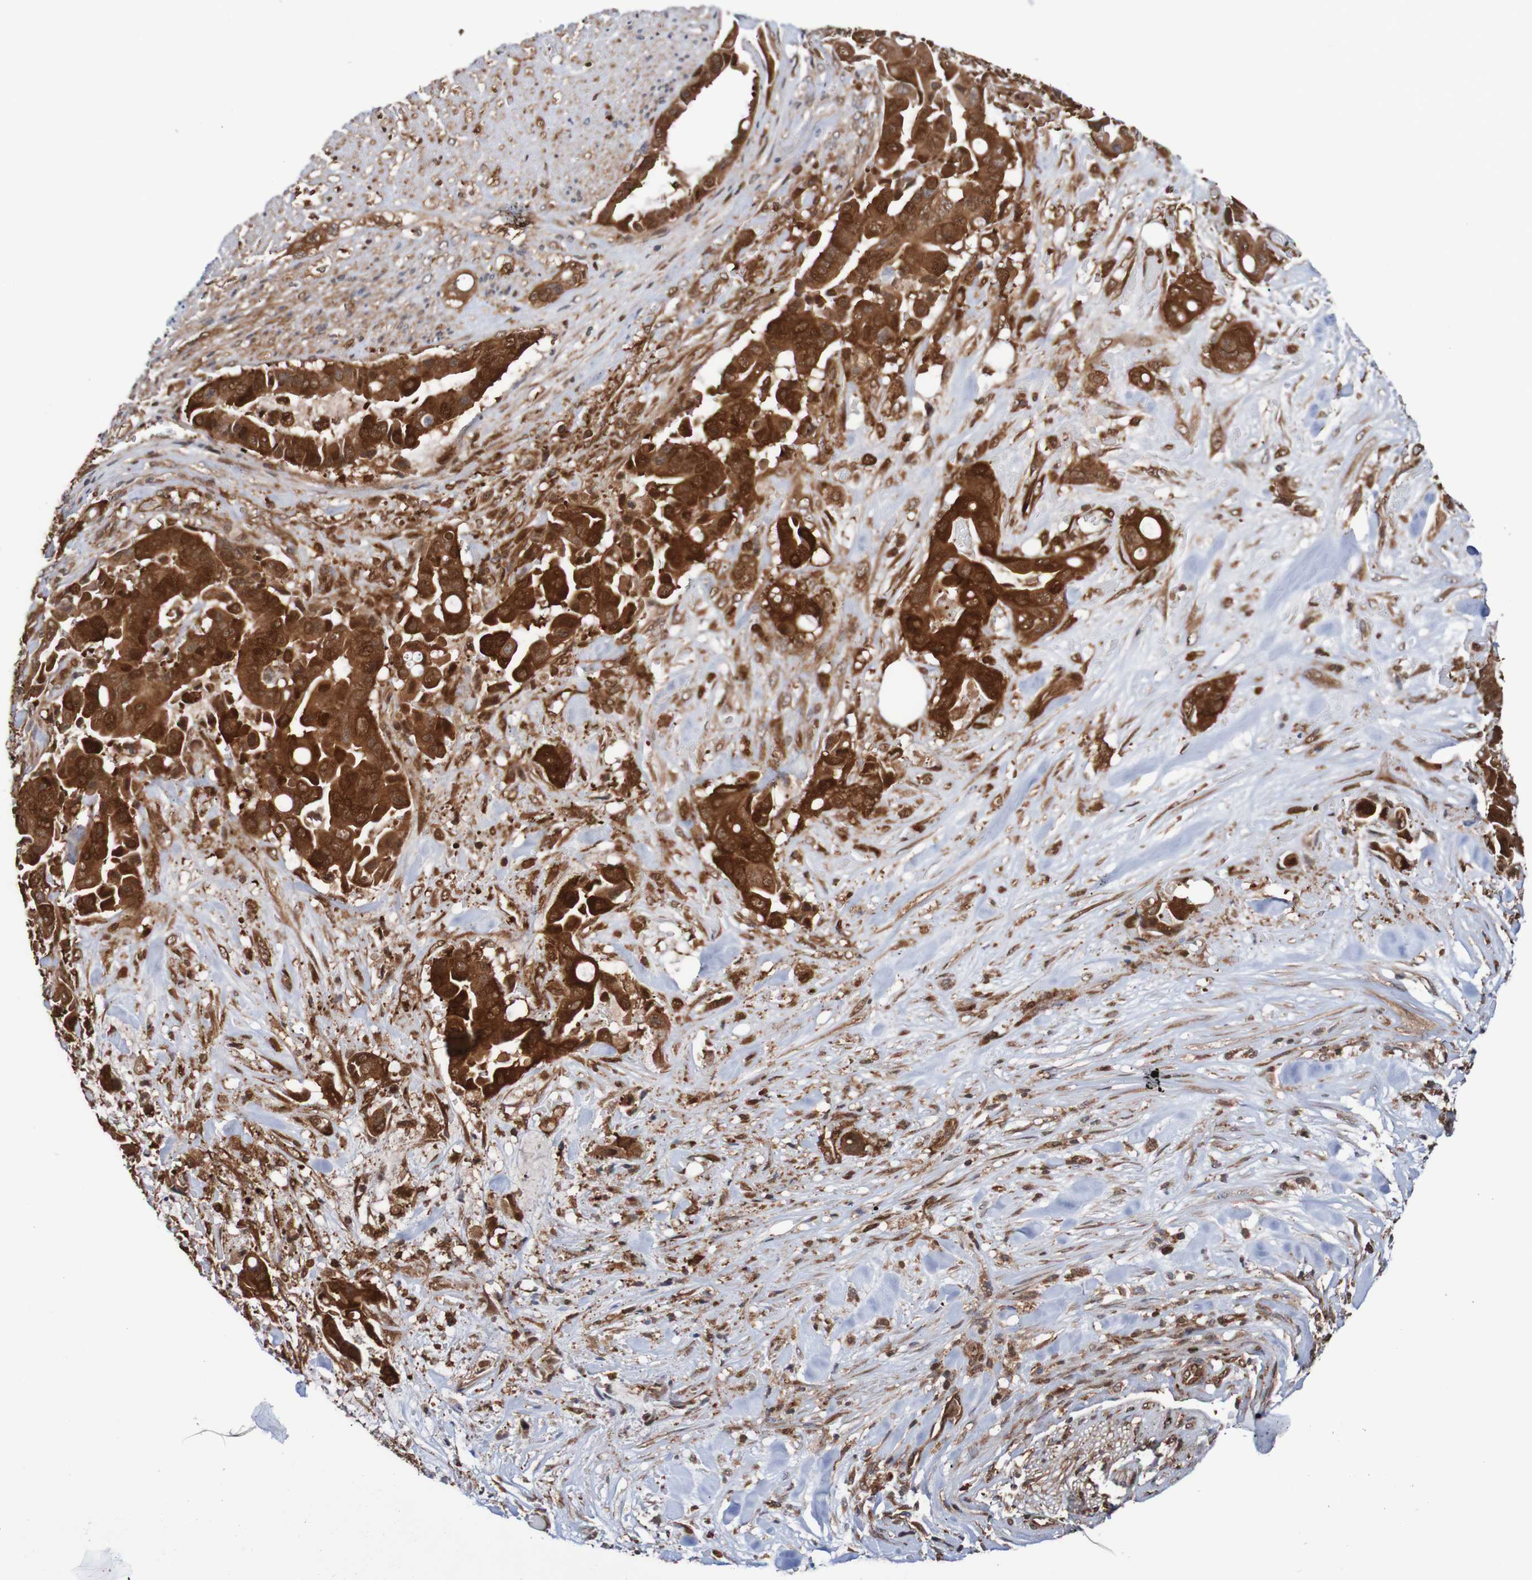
{"staining": {"intensity": "strong", "quantity": ">75%", "location": "cytoplasmic/membranous"}, "tissue": "liver cancer", "cell_type": "Tumor cells", "image_type": "cancer", "snomed": [{"axis": "morphology", "description": "Cholangiocarcinoma"}, {"axis": "topography", "description": "Liver"}], "caption": "Liver cancer stained with IHC shows strong cytoplasmic/membranous expression in approximately >75% of tumor cells.", "gene": "RIGI", "patient": {"sex": "female", "age": 61}}